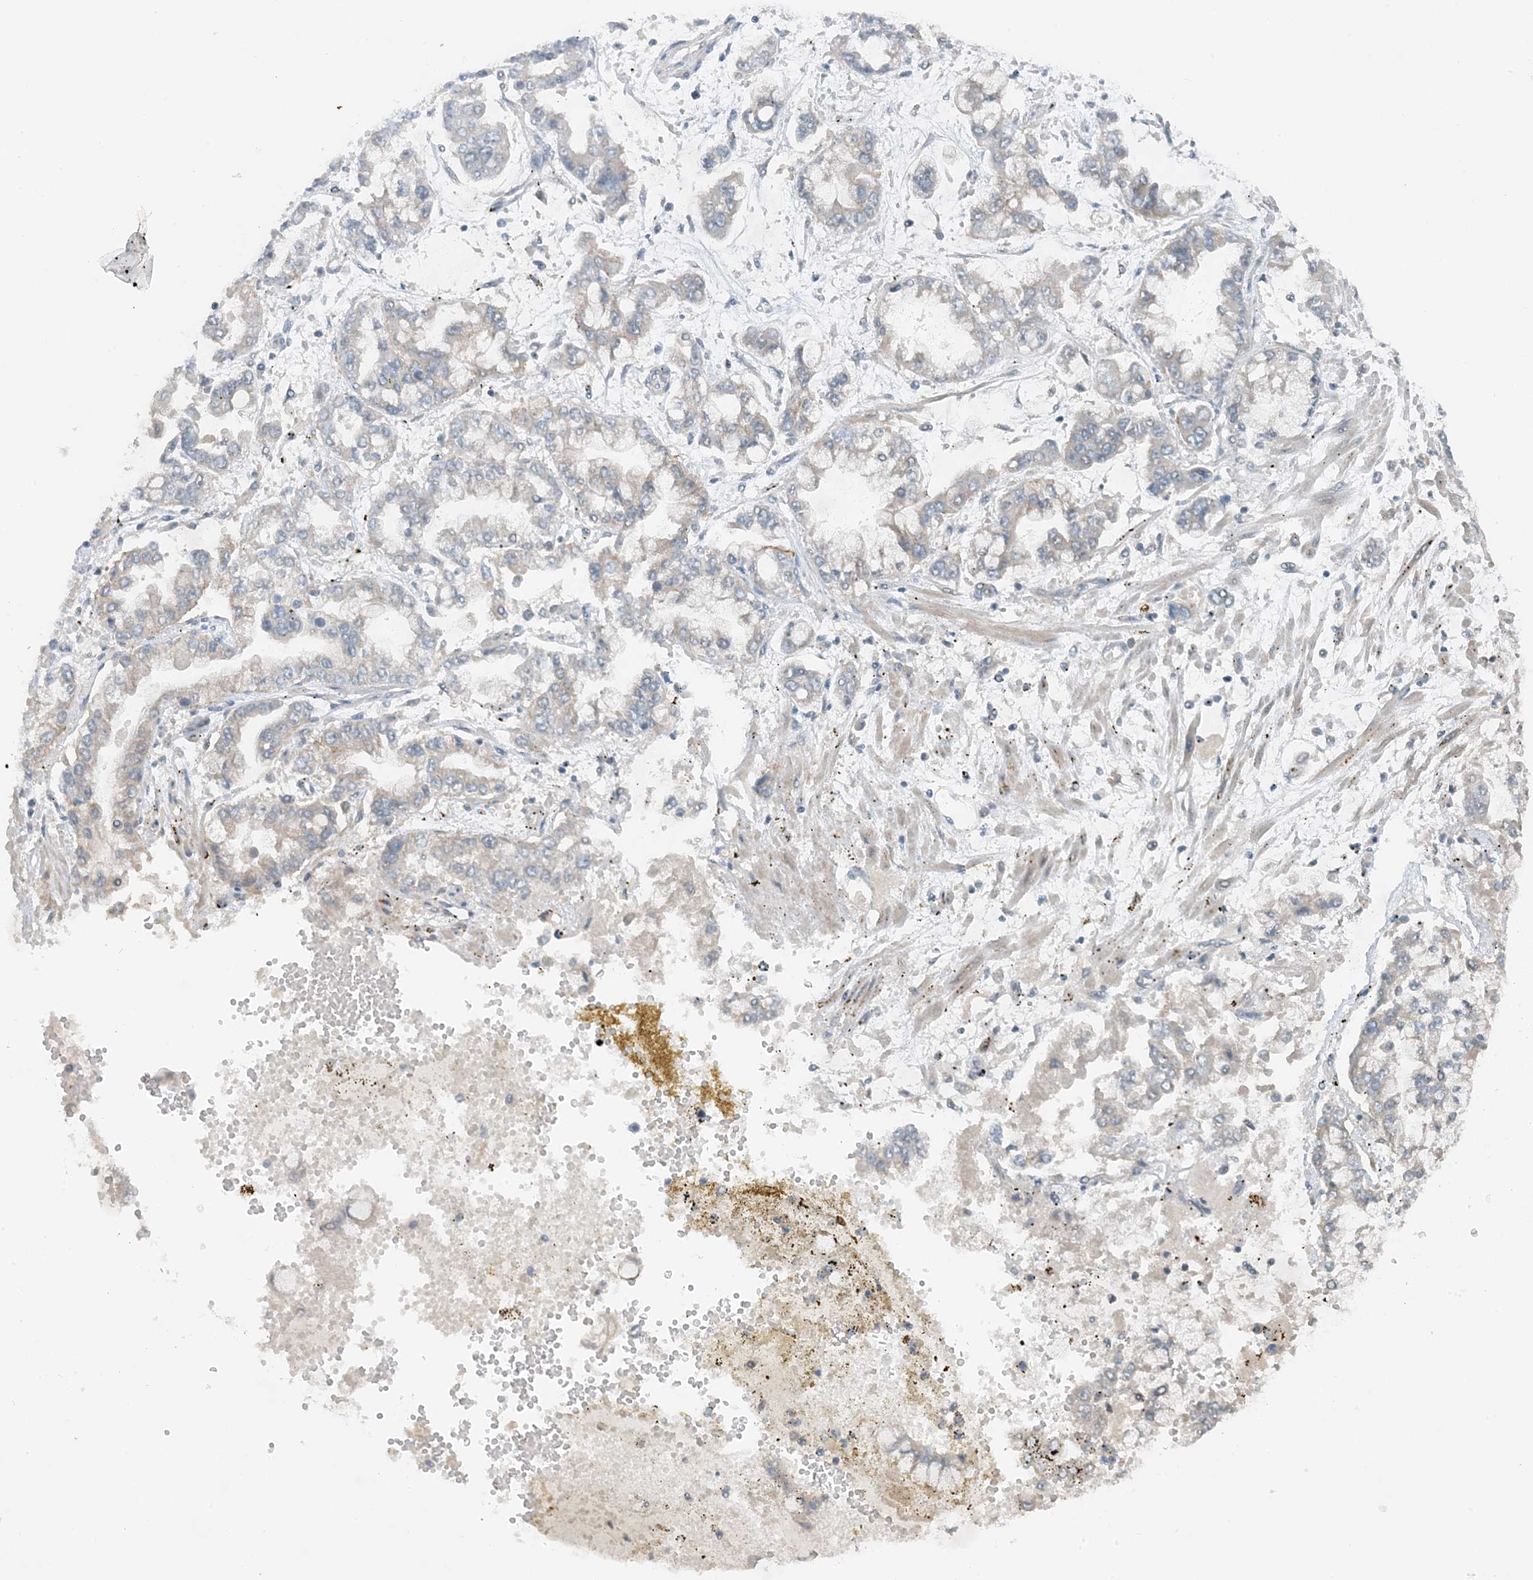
{"staining": {"intensity": "negative", "quantity": "none", "location": "none"}, "tissue": "stomach cancer", "cell_type": "Tumor cells", "image_type": "cancer", "snomed": [{"axis": "morphology", "description": "Normal tissue, NOS"}, {"axis": "morphology", "description": "Adenocarcinoma, NOS"}, {"axis": "topography", "description": "Stomach, upper"}, {"axis": "topography", "description": "Stomach"}], "caption": "Tumor cells are negative for brown protein staining in stomach cancer. (DAB immunohistochemistry (IHC) with hematoxylin counter stain).", "gene": "MITD1", "patient": {"sex": "male", "age": 76}}